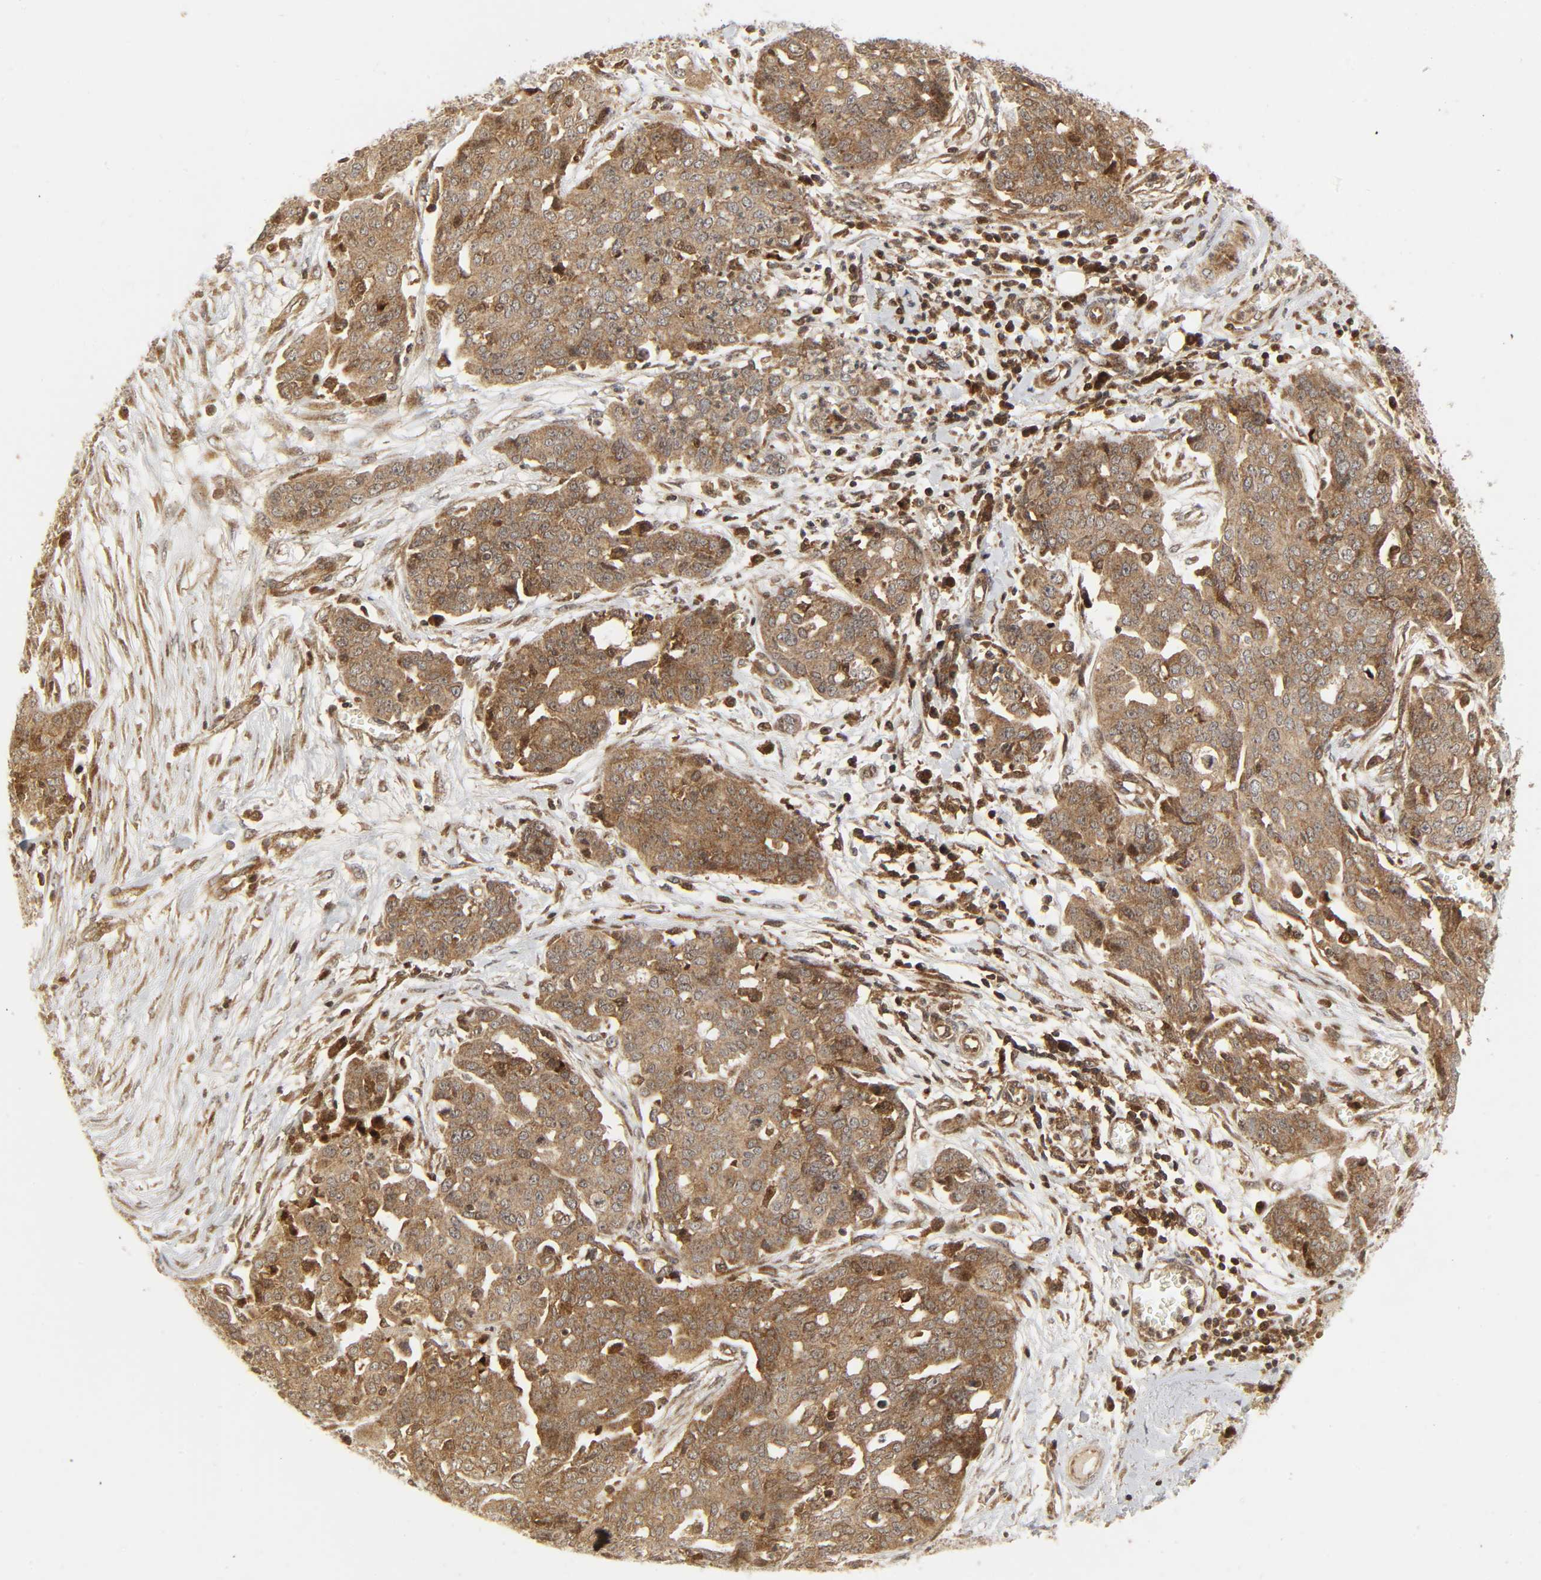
{"staining": {"intensity": "moderate", "quantity": ">75%", "location": "cytoplasmic/membranous"}, "tissue": "ovarian cancer", "cell_type": "Tumor cells", "image_type": "cancer", "snomed": [{"axis": "morphology", "description": "Cystadenocarcinoma, serous, NOS"}, {"axis": "topography", "description": "Soft tissue"}, {"axis": "topography", "description": "Ovary"}], "caption": "Immunohistochemical staining of ovarian serous cystadenocarcinoma demonstrates medium levels of moderate cytoplasmic/membranous positivity in approximately >75% of tumor cells.", "gene": "CHUK", "patient": {"sex": "female", "age": 57}}